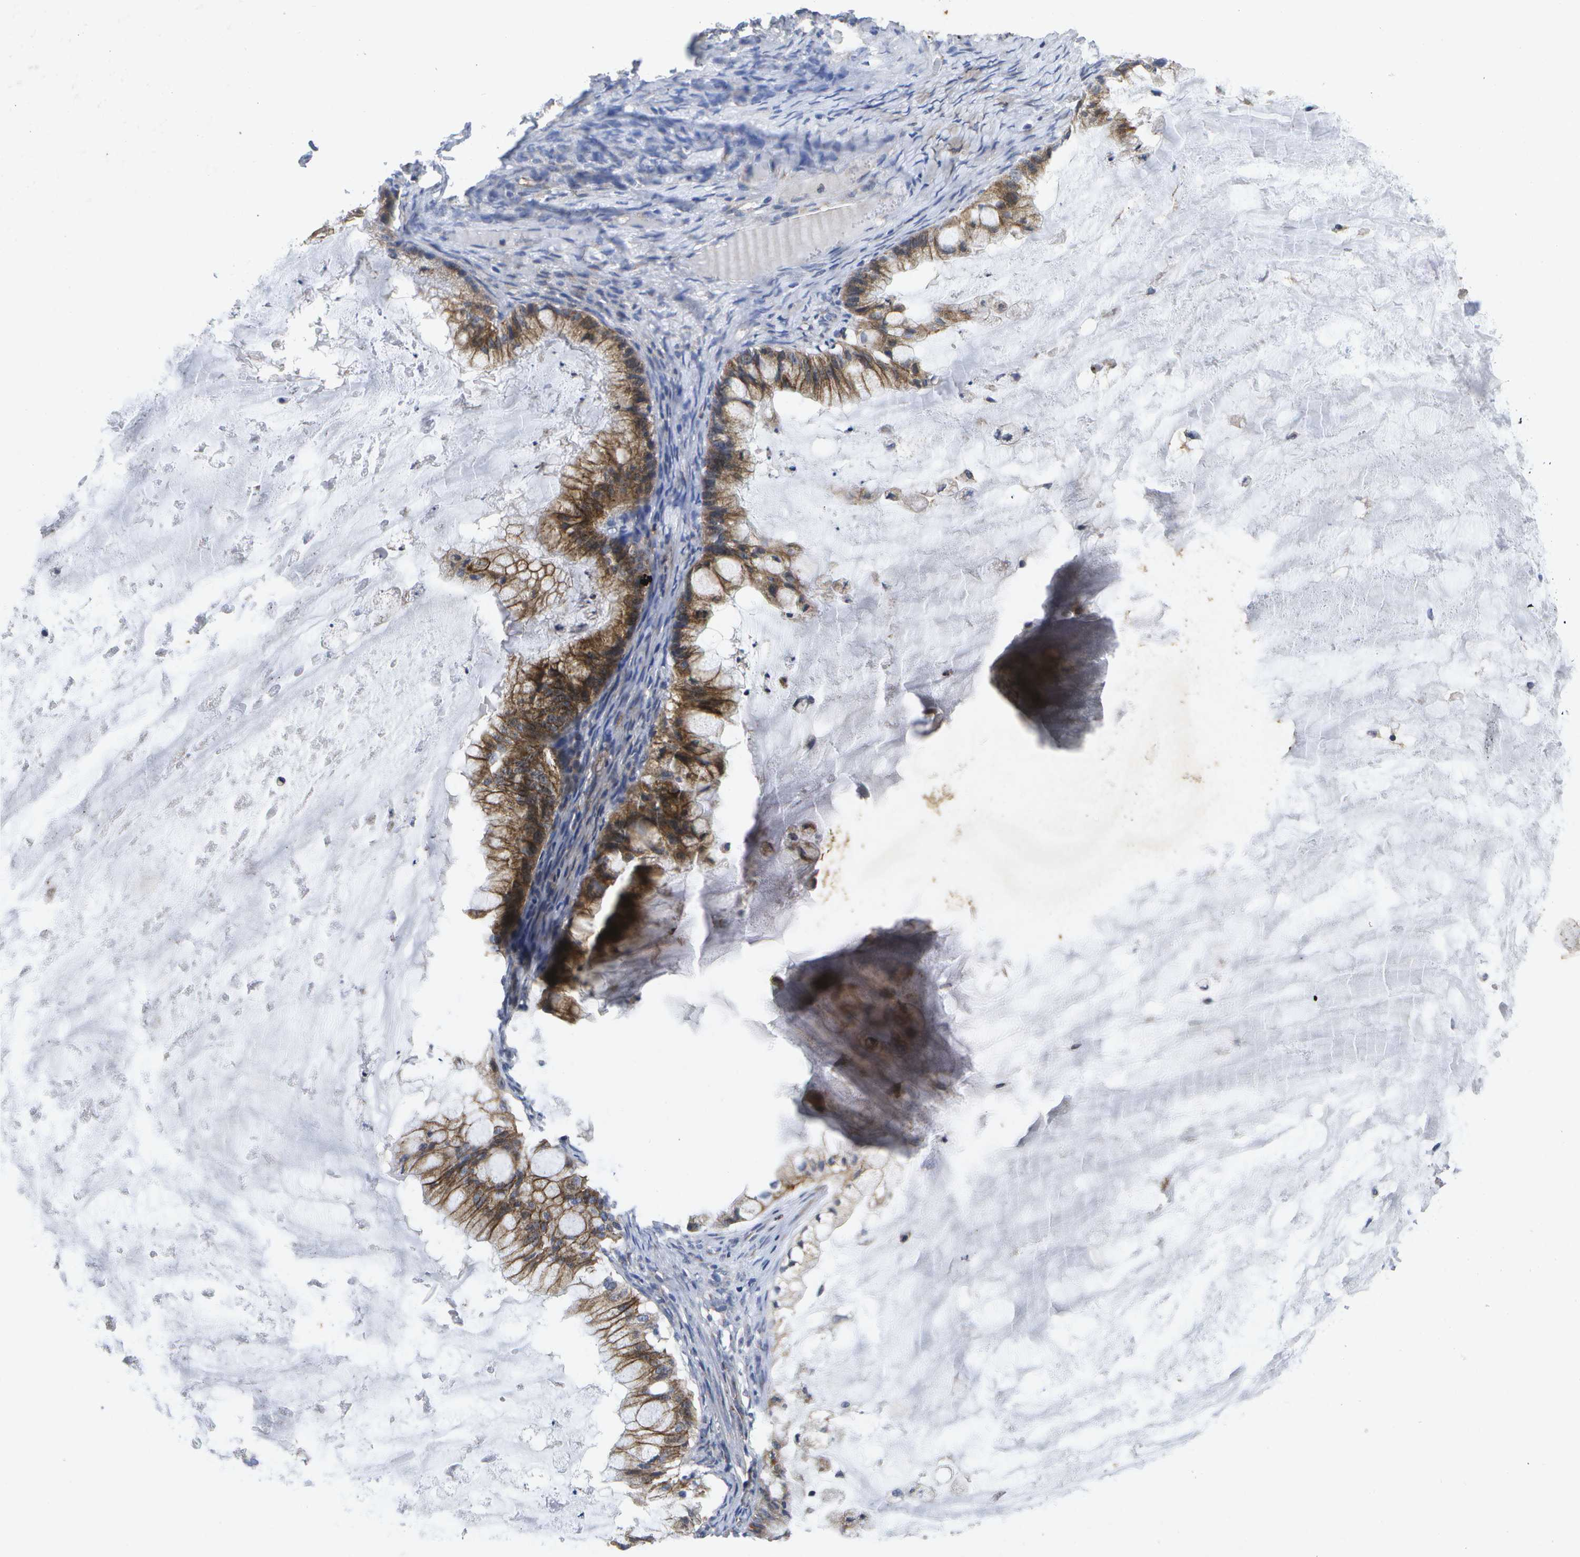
{"staining": {"intensity": "moderate", "quantity": ">75%", "location": "cytoplasmic/membranous"}, "tissue": "ovarian cancer", "cell_type": "Tumor cells", "image_type": "cancer", "snomed": [{"axis": "morphology", "description": "Cystadenocarcinoma, mucinous, NOS"}, {"axis": "topography", "description": "Ovary"}], "caption": "Protein staining of mucinous cystadenocarcinoma (ovarian) tissue exhibits moderate cytoplasmic/membranous positivity in about >75% of tumor cells.", "gene": "KDELR1", "patient": {"sex": "female", "age": 57}}